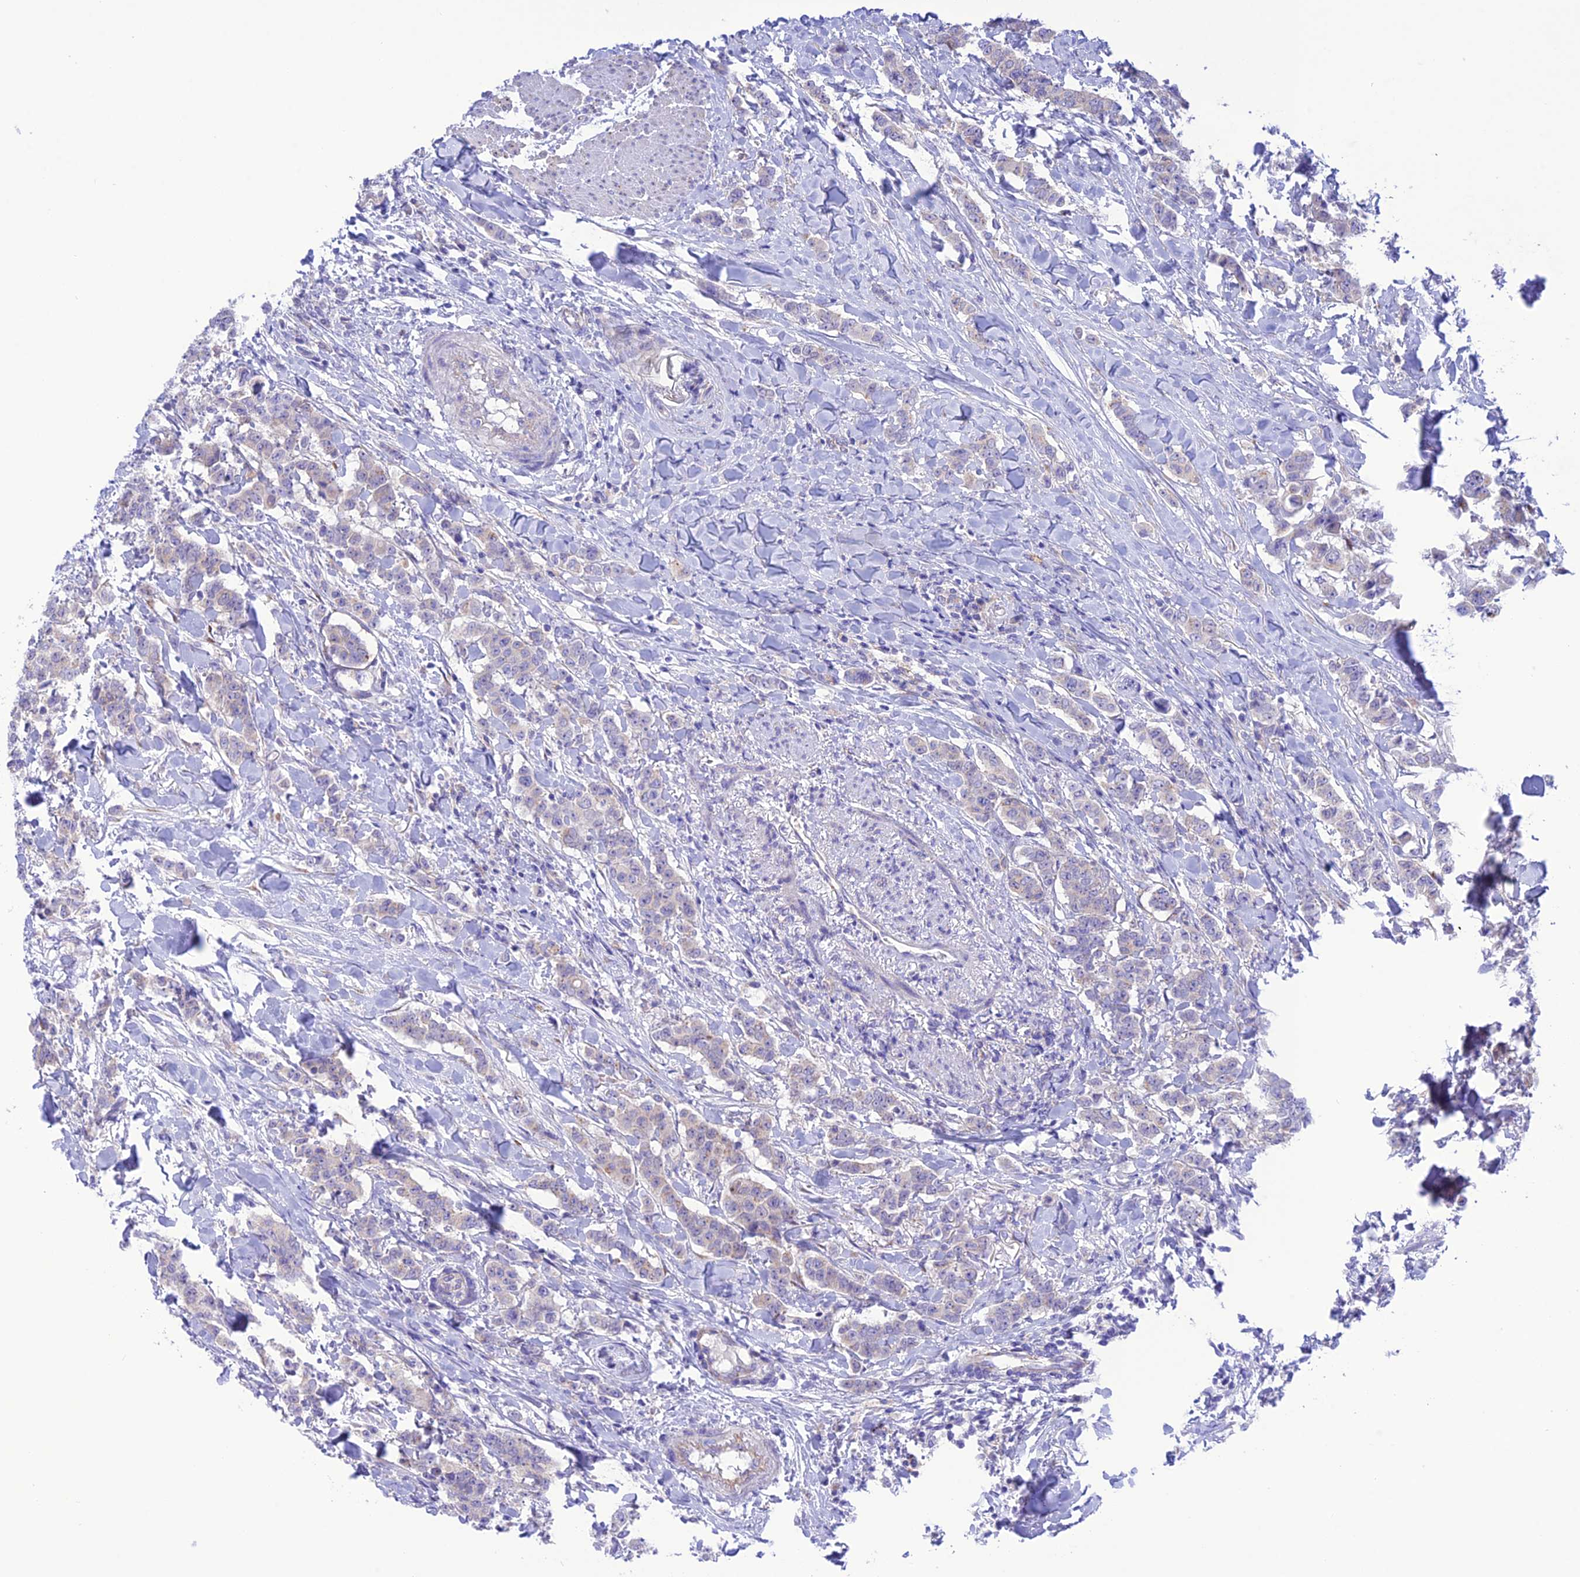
{"staining": {"intensity": "negative", "quantity": "none", "location": "none"}, "tissue": "breast cancer", "cell_type": "Tumor cells", "image_type": "cancer", "snomed": [{"axis": "morphology", "description": "Duct carcinoma"}, {"axis": "topography", "description": "Breast"}], "caption": "The micrograph reveals no significant staining in tumor cells of breast infiltrating ductal carcinoma. (Brightfield microscopy of DAB immunohistochemistry at high magnification).", "gene": "CHSY3", "patient": {"sex": "female", "age": 40}}